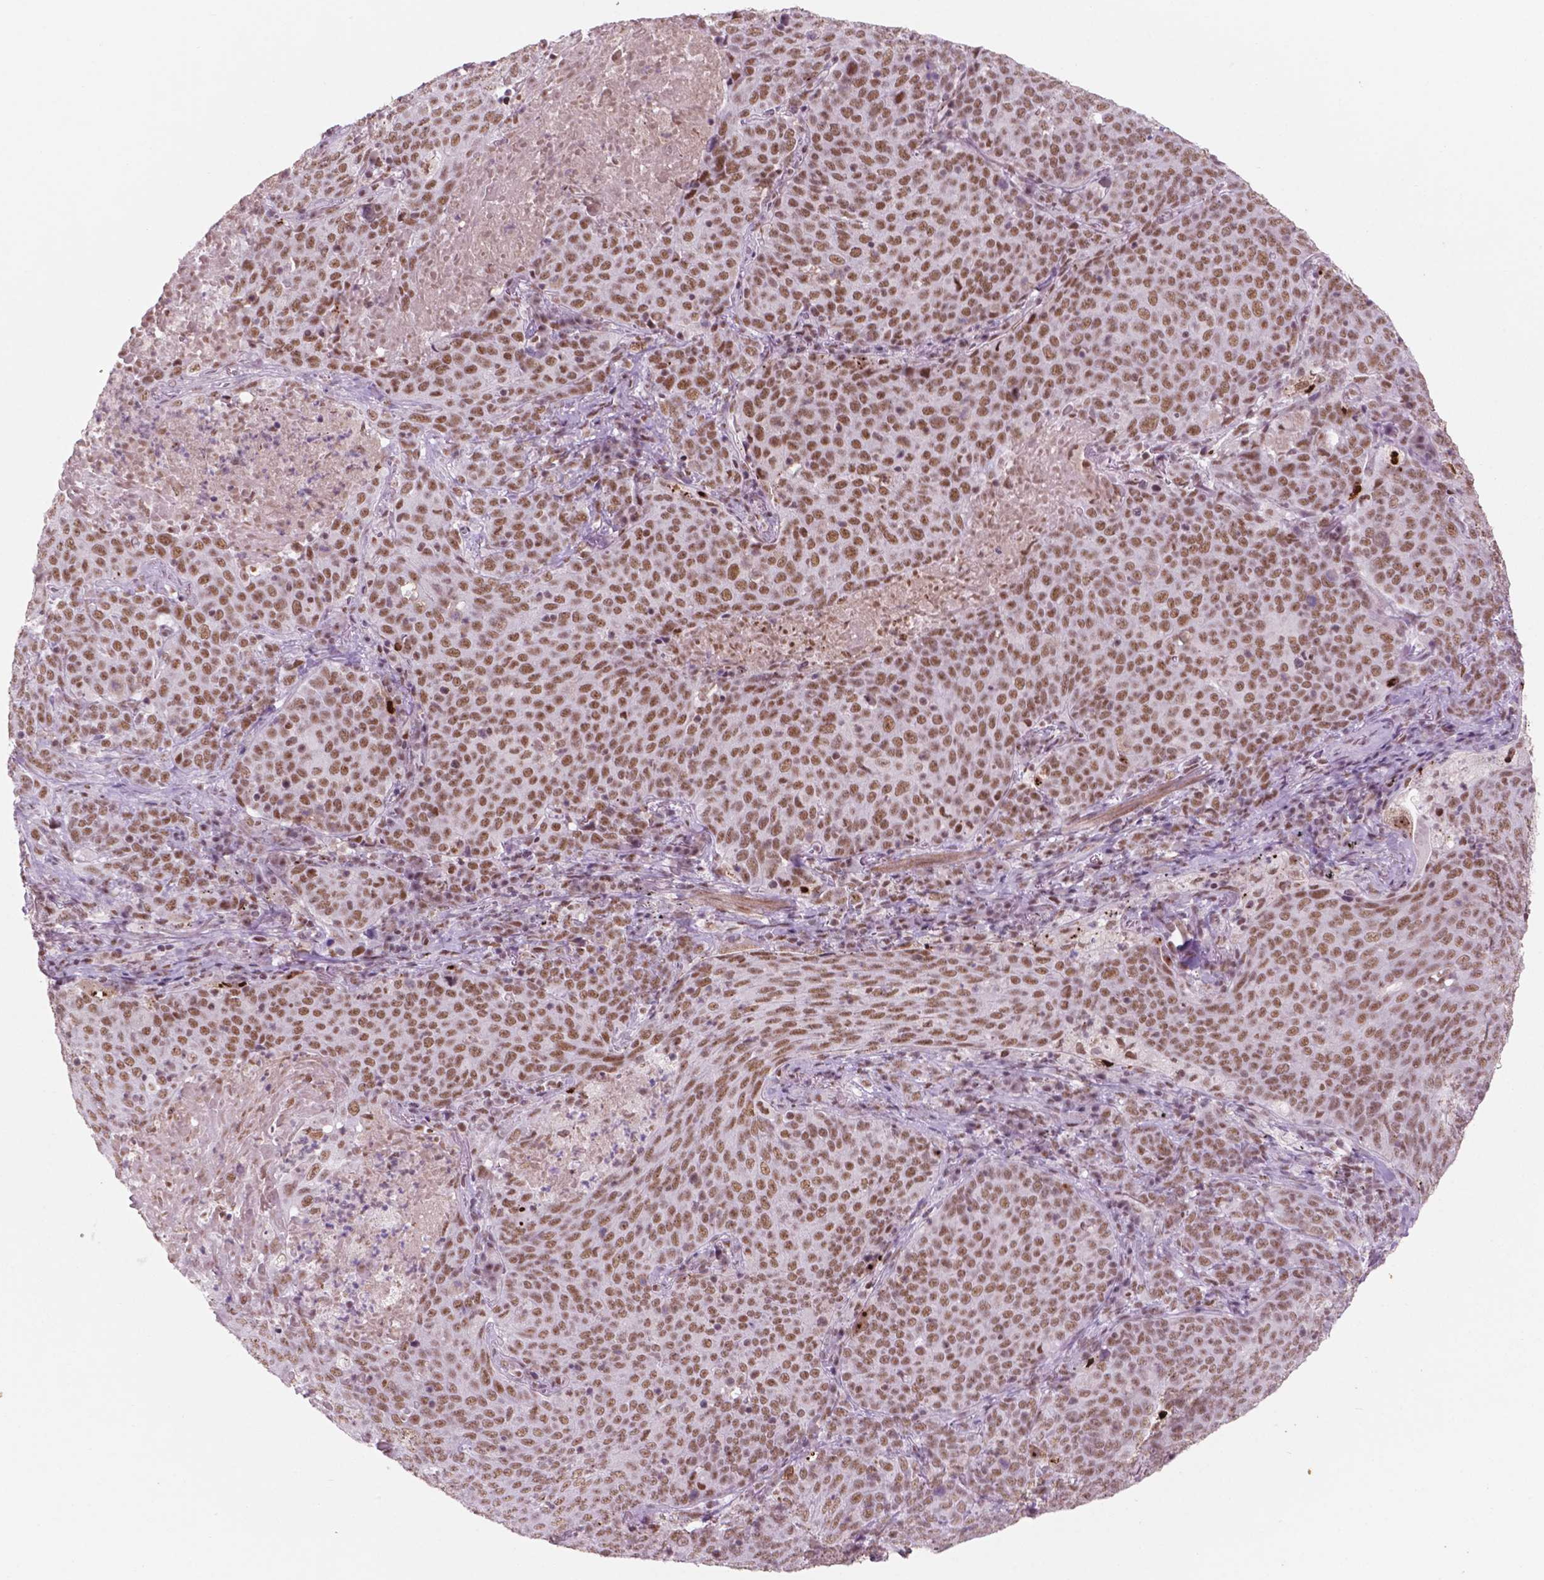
{"staining": {"intensity": "moderate", "quantity": ">75%", "location": "nuclear"}, "tissue": "lung cancer", "cell_type": "Tumor cells", "image_type": "cancer", "snomed": [{"axis": "morphology", "description": "Squamous cell carcinoma, NOS"}, {"axis": "topography", "description": "Lung"}], "caption": "A medium amount of moderate nuclear positivity is seen in about >75% of tumor cells in squamous cell carcinoma (lung) tissue.", "gene": "CTR9", "patient": {"sex": "male", "age": 82}}